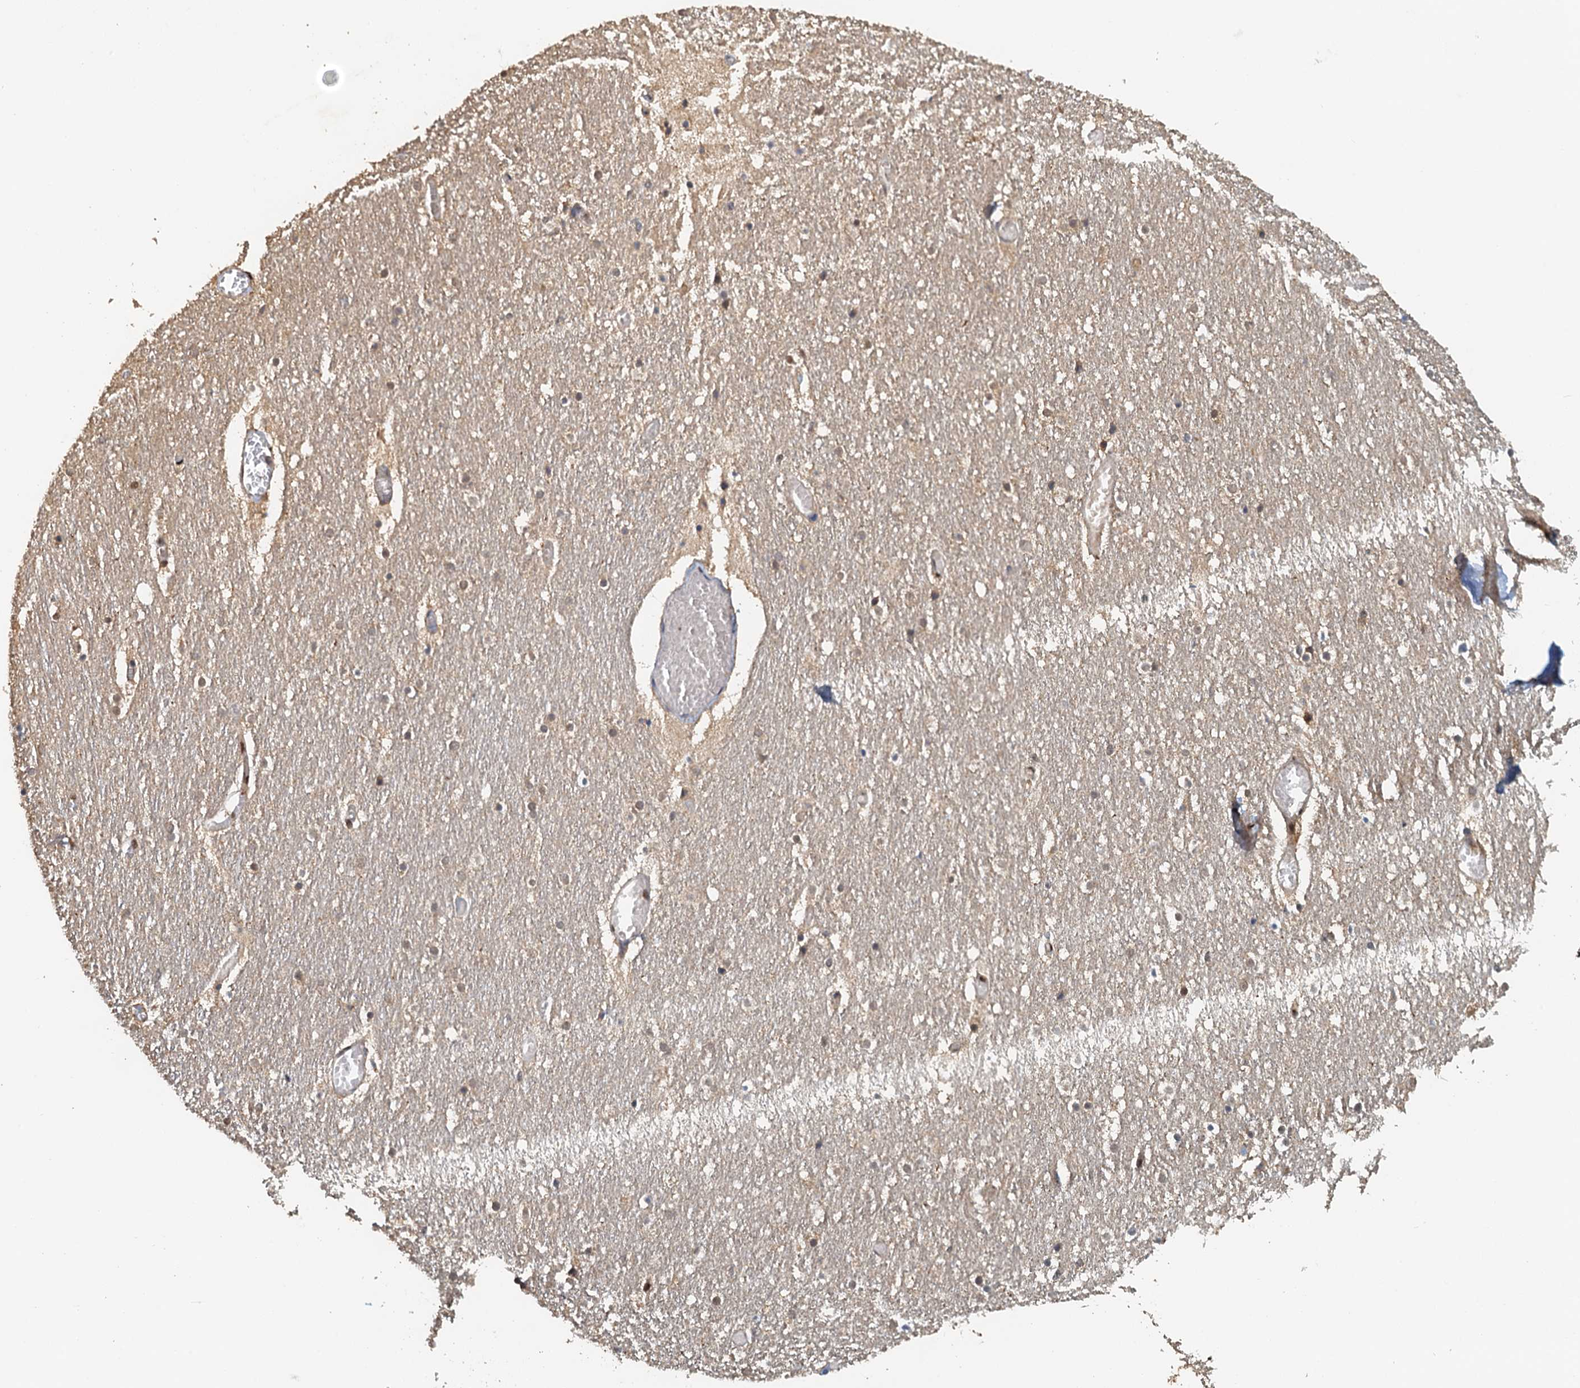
{"staining": {"intensity": "moderate", "quantity": "<25%", "location": "nuclear"}, "tissue": "cerebellum", "cell_type": "Cells in granular layer", "image_type": "normal", "snomed": [{"axis": "morphology", "description": "Normal tissue, NOS"}, {"axis": "topography", "description": "Cerebellum"}], "caption": "Immunohistochemical staining of normal cerebellum reveals low levels of moderate nuclear expression in about <25% of cells in granular layer.", "gene": "UBL7", "patient": {"sex": "female", "age": 28}}